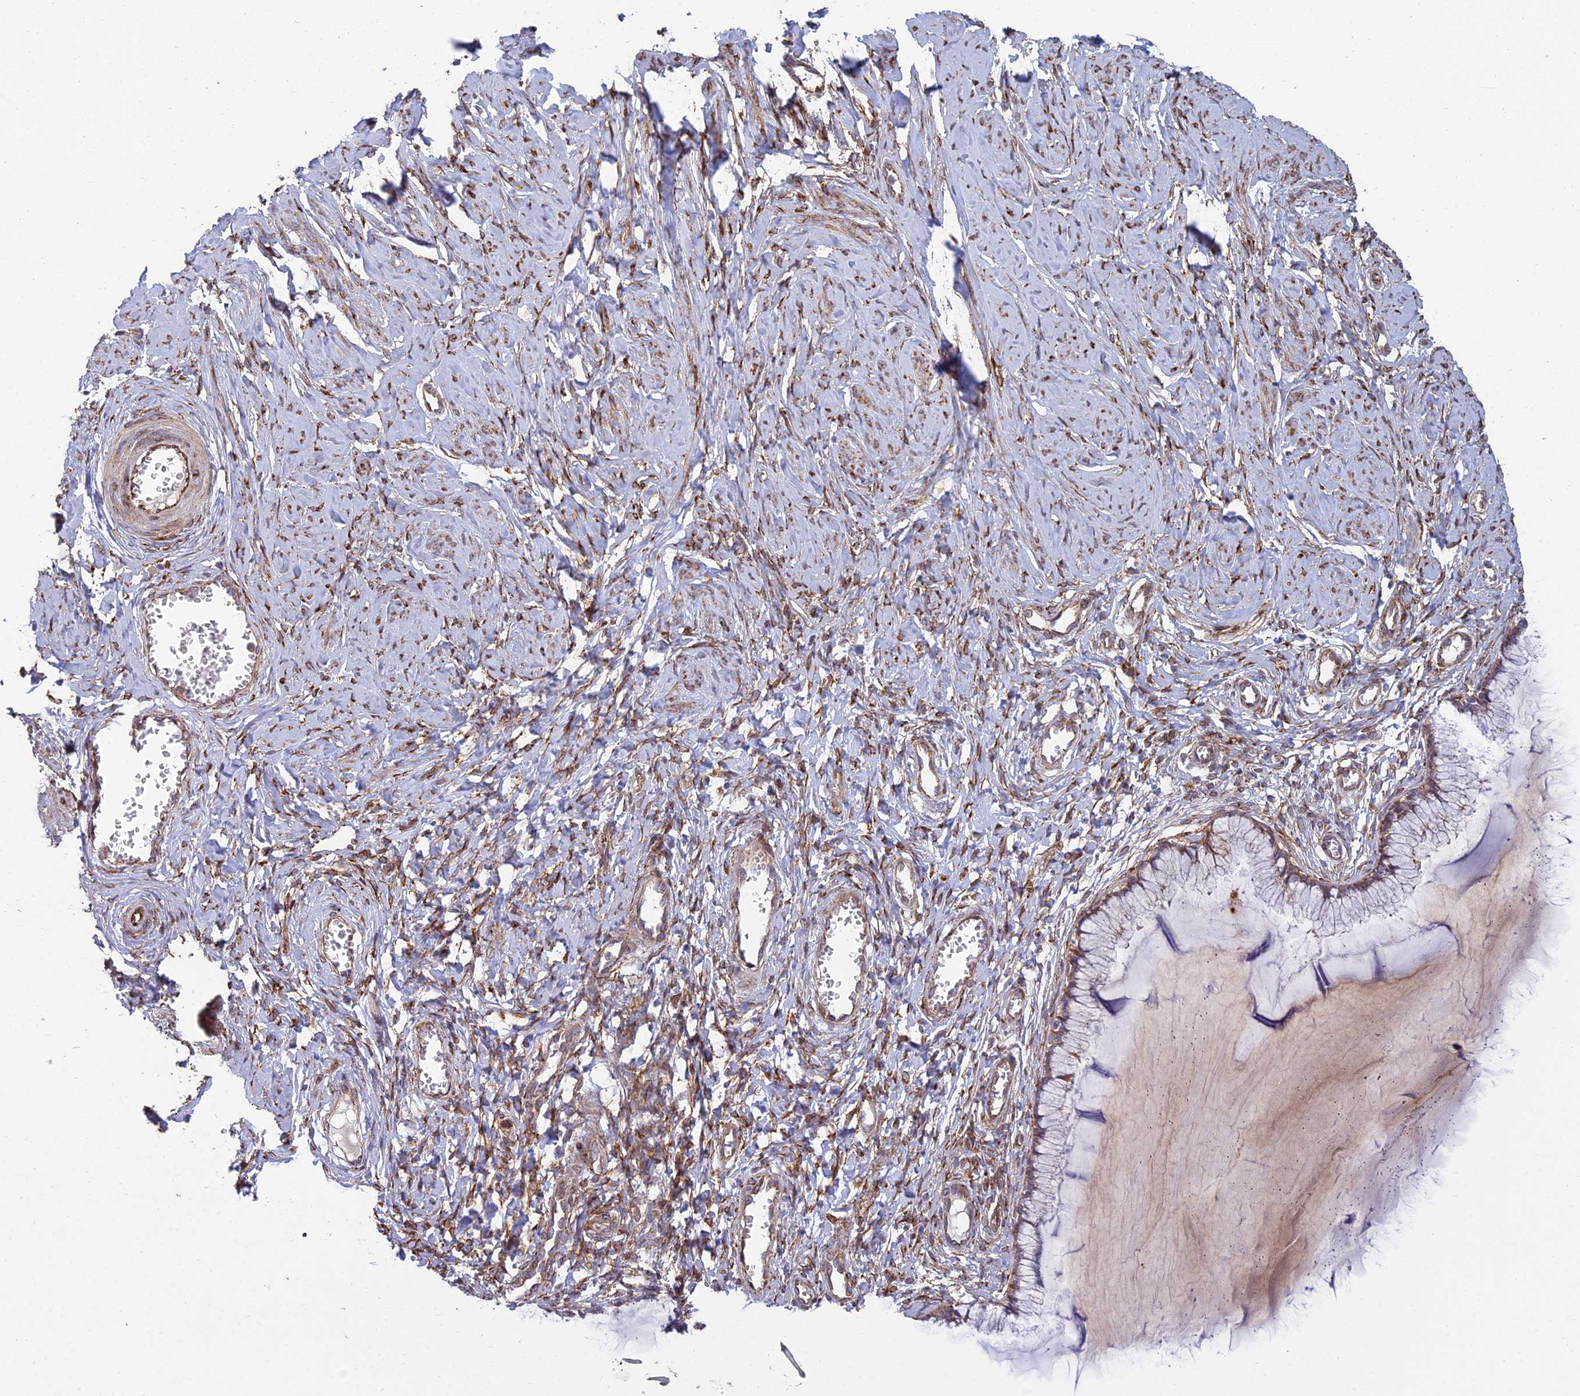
{"staining": {"intensity": "moderate", "quantity": ">75%", "location": "cytoplasmic/membranous"}, "tissue": "cervix", "cell_type": "Glandular cells", "image_type": "normal", "snomed": [{"axis": "morphology", "description": "Normal tissue, NOS"}, {"axis": "morphology", "description": "Adenocarcinoma, NOS"}, {"axis": "topography", "description": "Cervix"}], "caption": "Cervix was stained to show a protein in brown. There is medium levels of moderate cytoplasmic/membranous staining in about >75% of glandular cells. The staining is performed using DAB (3,3'-diaminobenzidine) brown chromogen to label protein expression. The nuclei are counter-stained blue using hematoxylin.", "gene": "NDUFAF7", "patient": {"sex": "female", "age": 29}}